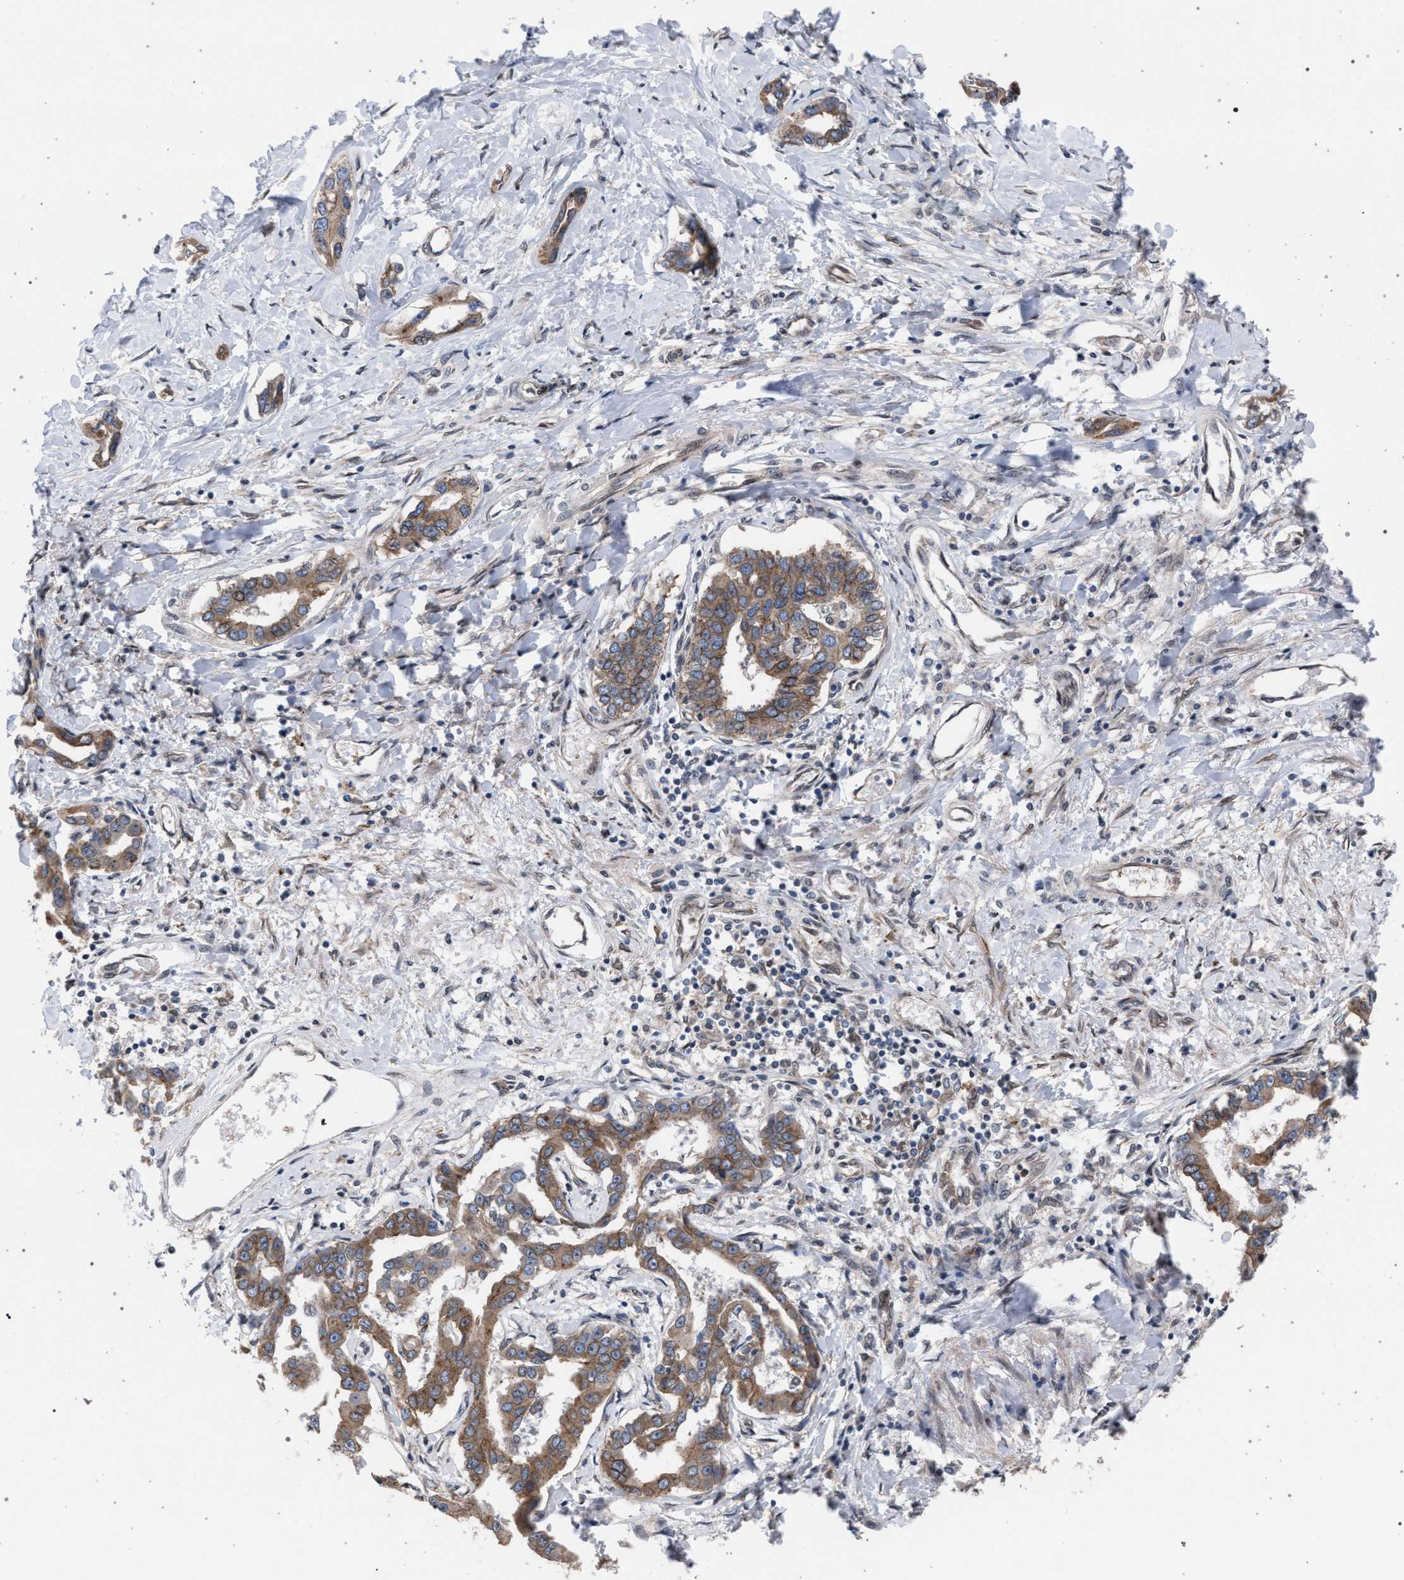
{"staining": {"intensity": "moderate", "quantity": ">75%", "location": "cytoplasmic/membranous"}, "tissue": "liver cancer", "cell_type": "Tumor cells", "image_type": "cancer", "snomed": [{"axis": "morphology", "description": "Cholangiocarcinoma"}, {"axis": "topography", "description": "Liver"}], "caption": "Tumor cells show moderate cytoplasmic/membranous expression in approximately >75% of cells in cholangiocarcinoma (liver).", "gene": "ARPC5L", "patient": {"sex": "male", "age": 59}}